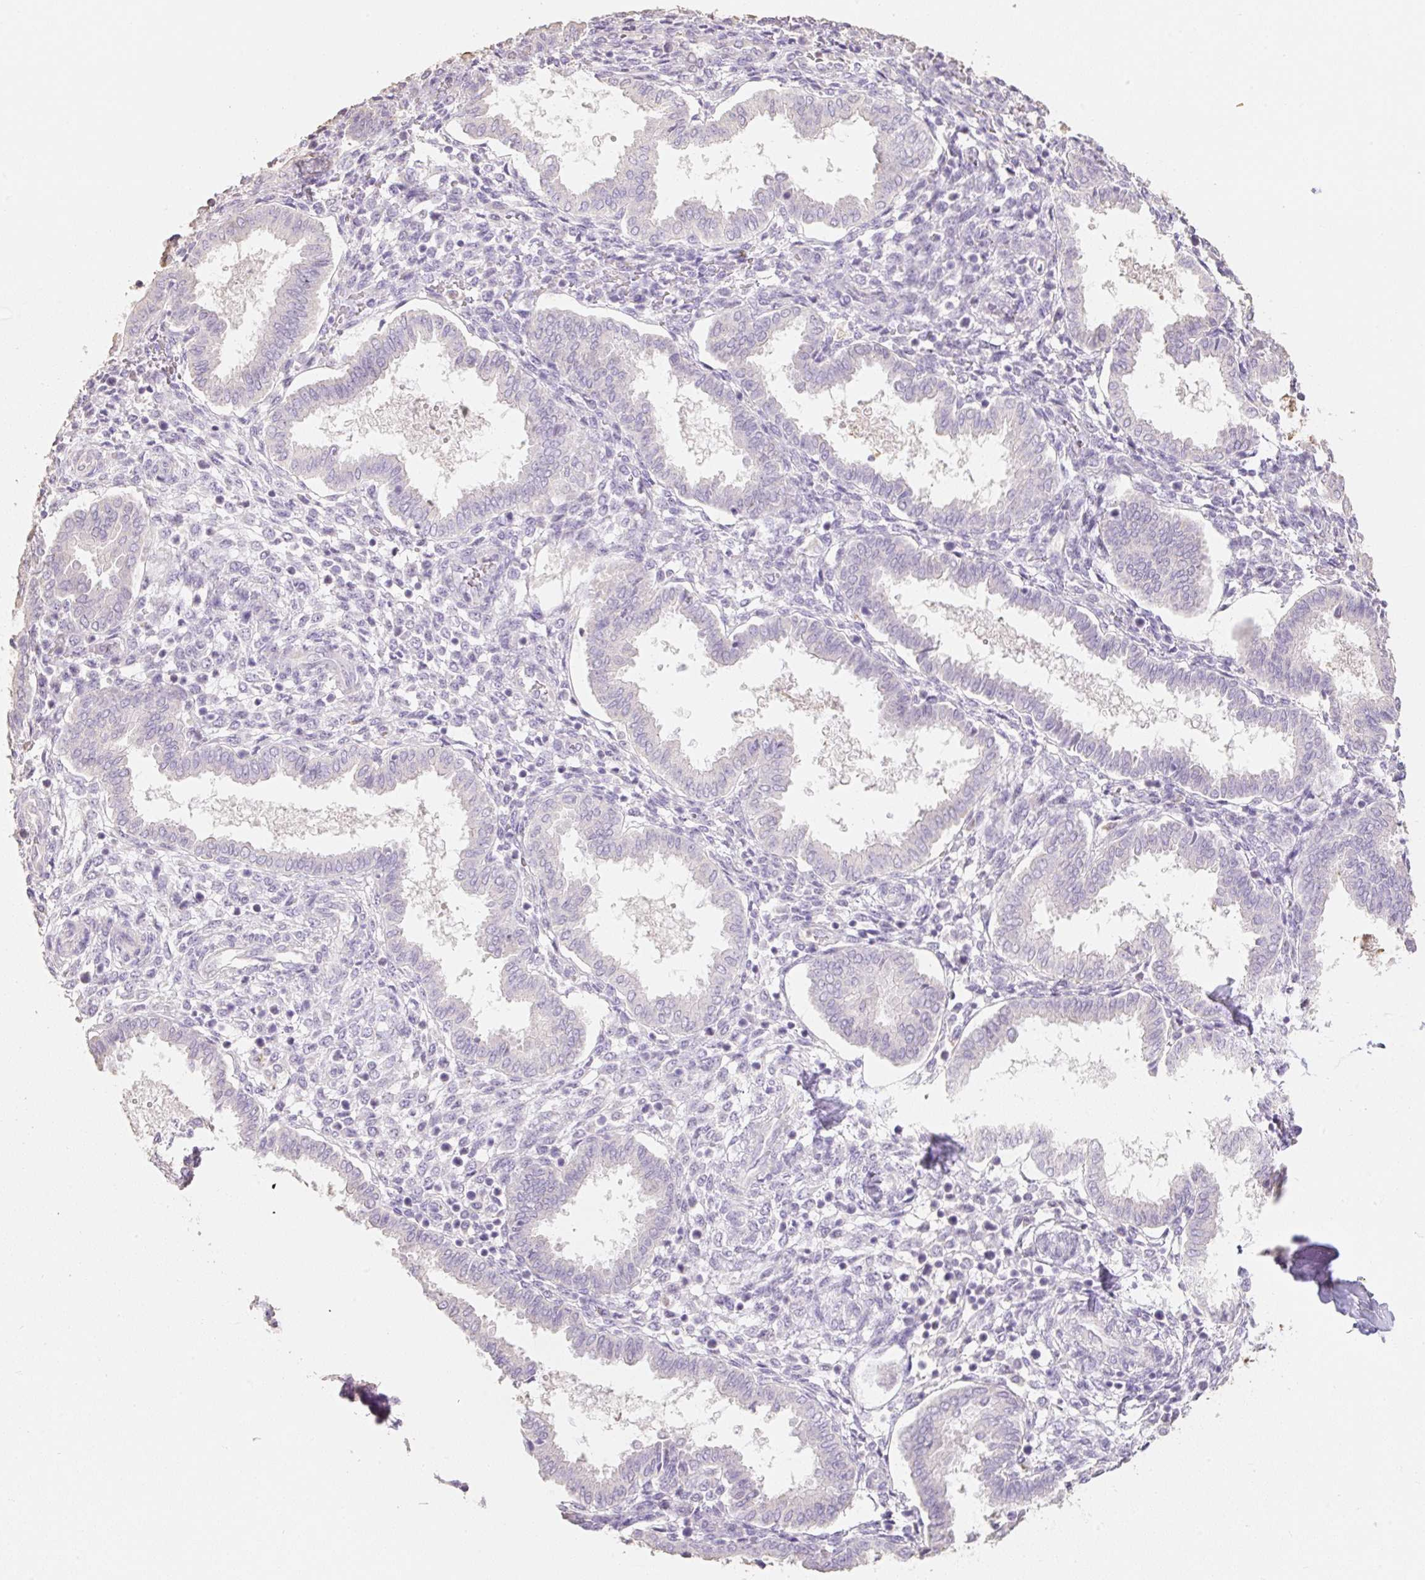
{"staining": {"intensity": "negative", "quantity": "none", "location": "none"}, "tissue": "endometrium", "cell_type": "Cells in endometrial stroma", "image_type": "normal", "snomed": [{"axis": "morphology", "description": "Normal tissue, NOS"}, {"axis": "topography", "description": "Endometrium"}], "caption": "DAB (3,3'-diaminobenzidine) immunohistochemical staining of normal endometrium demonstrates no significant staining in cells in endometrial stroma. (Stains: DAB (3,3'-diaminobenzidine) IHC with hematoxylin counter stain, Microscopy: brightfield microscopy at high magnification).", "gene": "MBOAT7", "patient": {"sex": "female", "age": 24}}